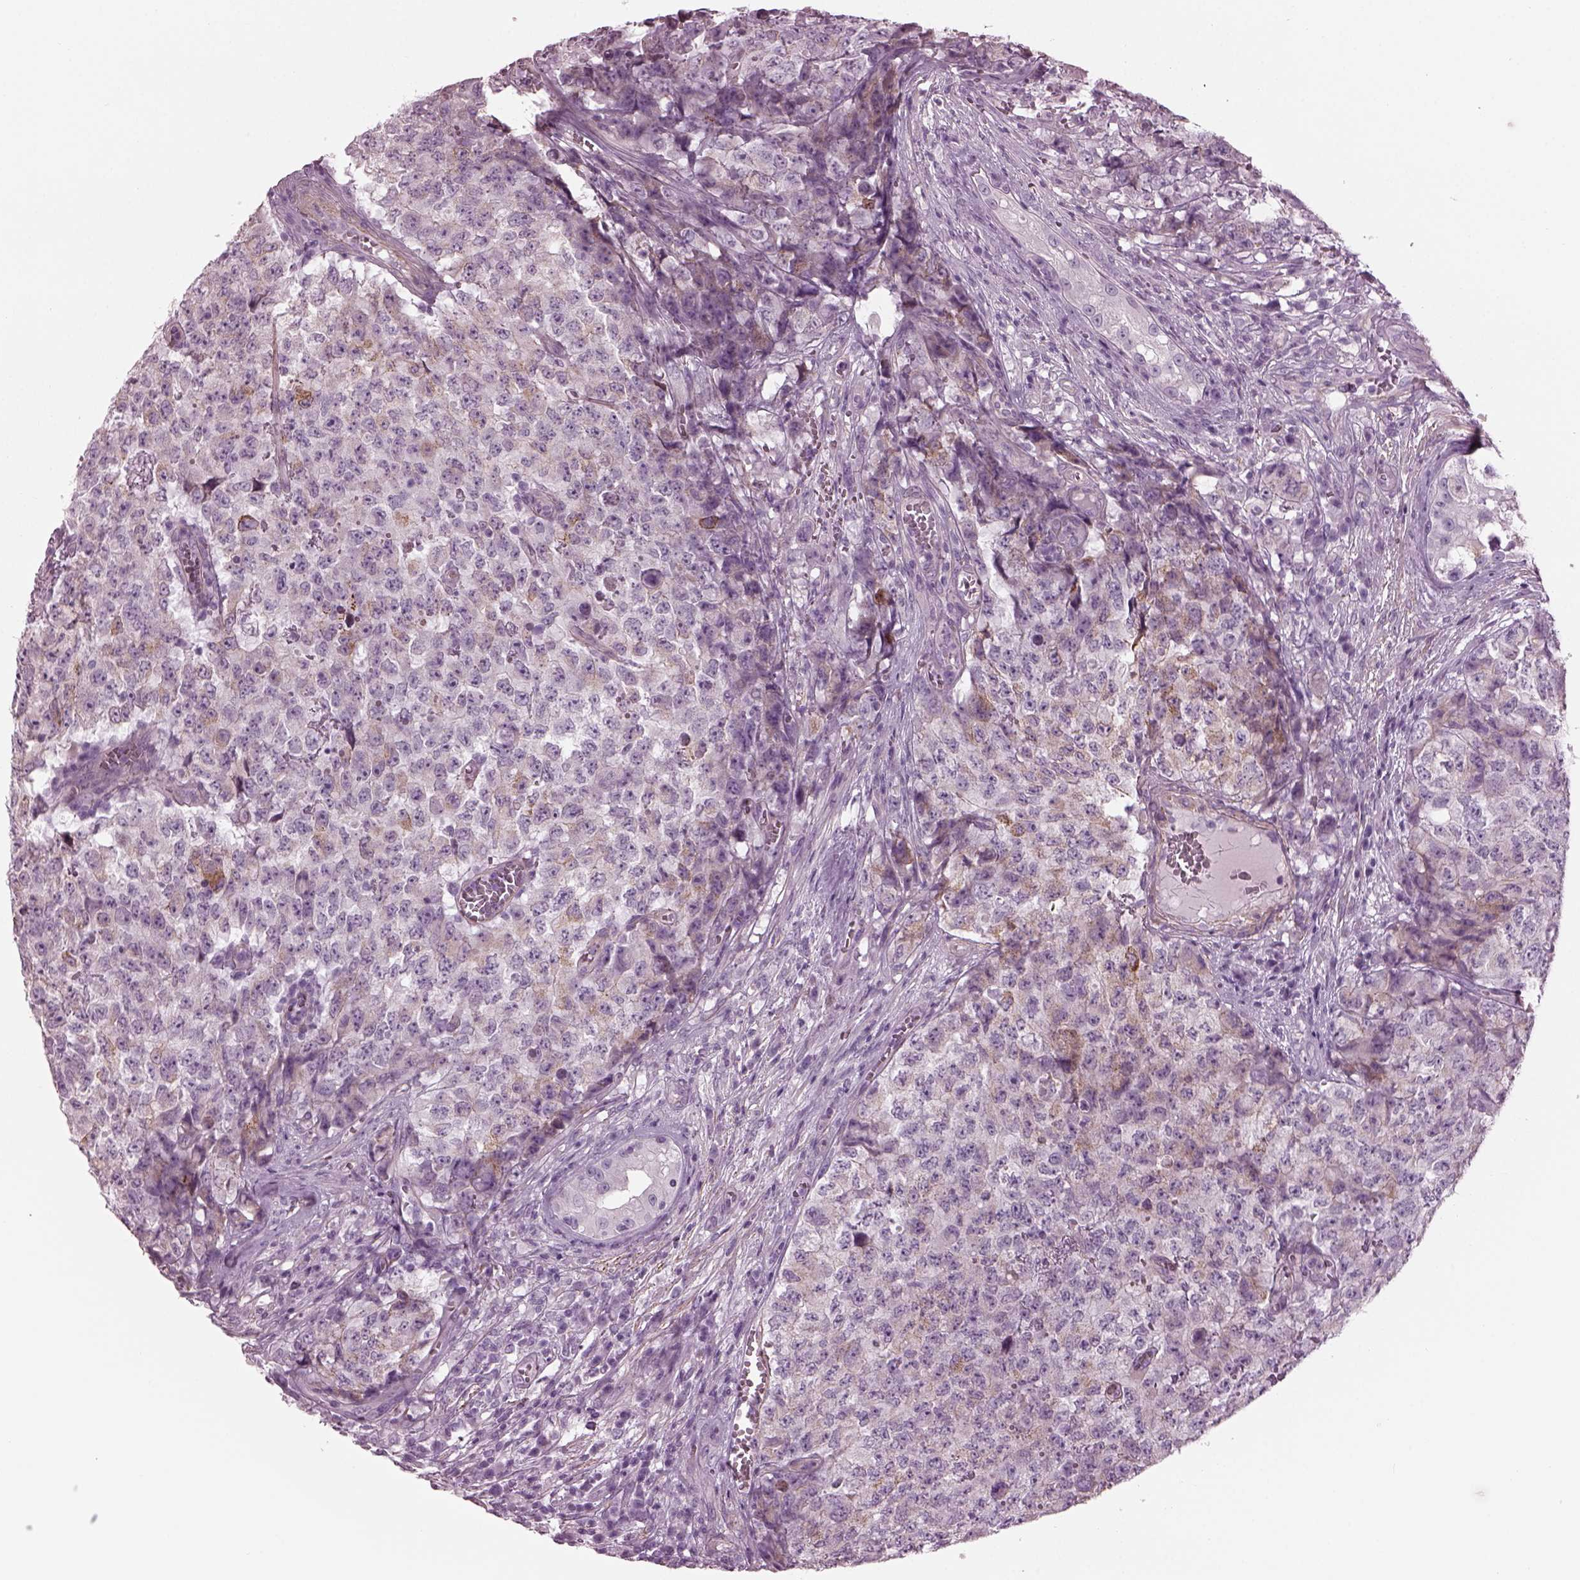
{"staining": {"intensity": "negative", "quantity": "none", "location": "none"}, "tissue": "testis cancer", "cell_type": "Tumor cells", "image_type": "cancer", "snomed": [{"axis": "morphology", "description": "Carcinoma, Embryonal, NOS"}, {"axis": "topography", "description": "Testis"}], "caption": "Tumor cells are negative for protein expression in human testis cancer (embryonal carcinoma). The staining was performed using DAB to visualize the protein expression in brown, while the nuclei were stained in blue with hematoxylin (Magnification: 20x).", "gene": "BFSP1", "patient": {"sex": "male", "age": 23}}